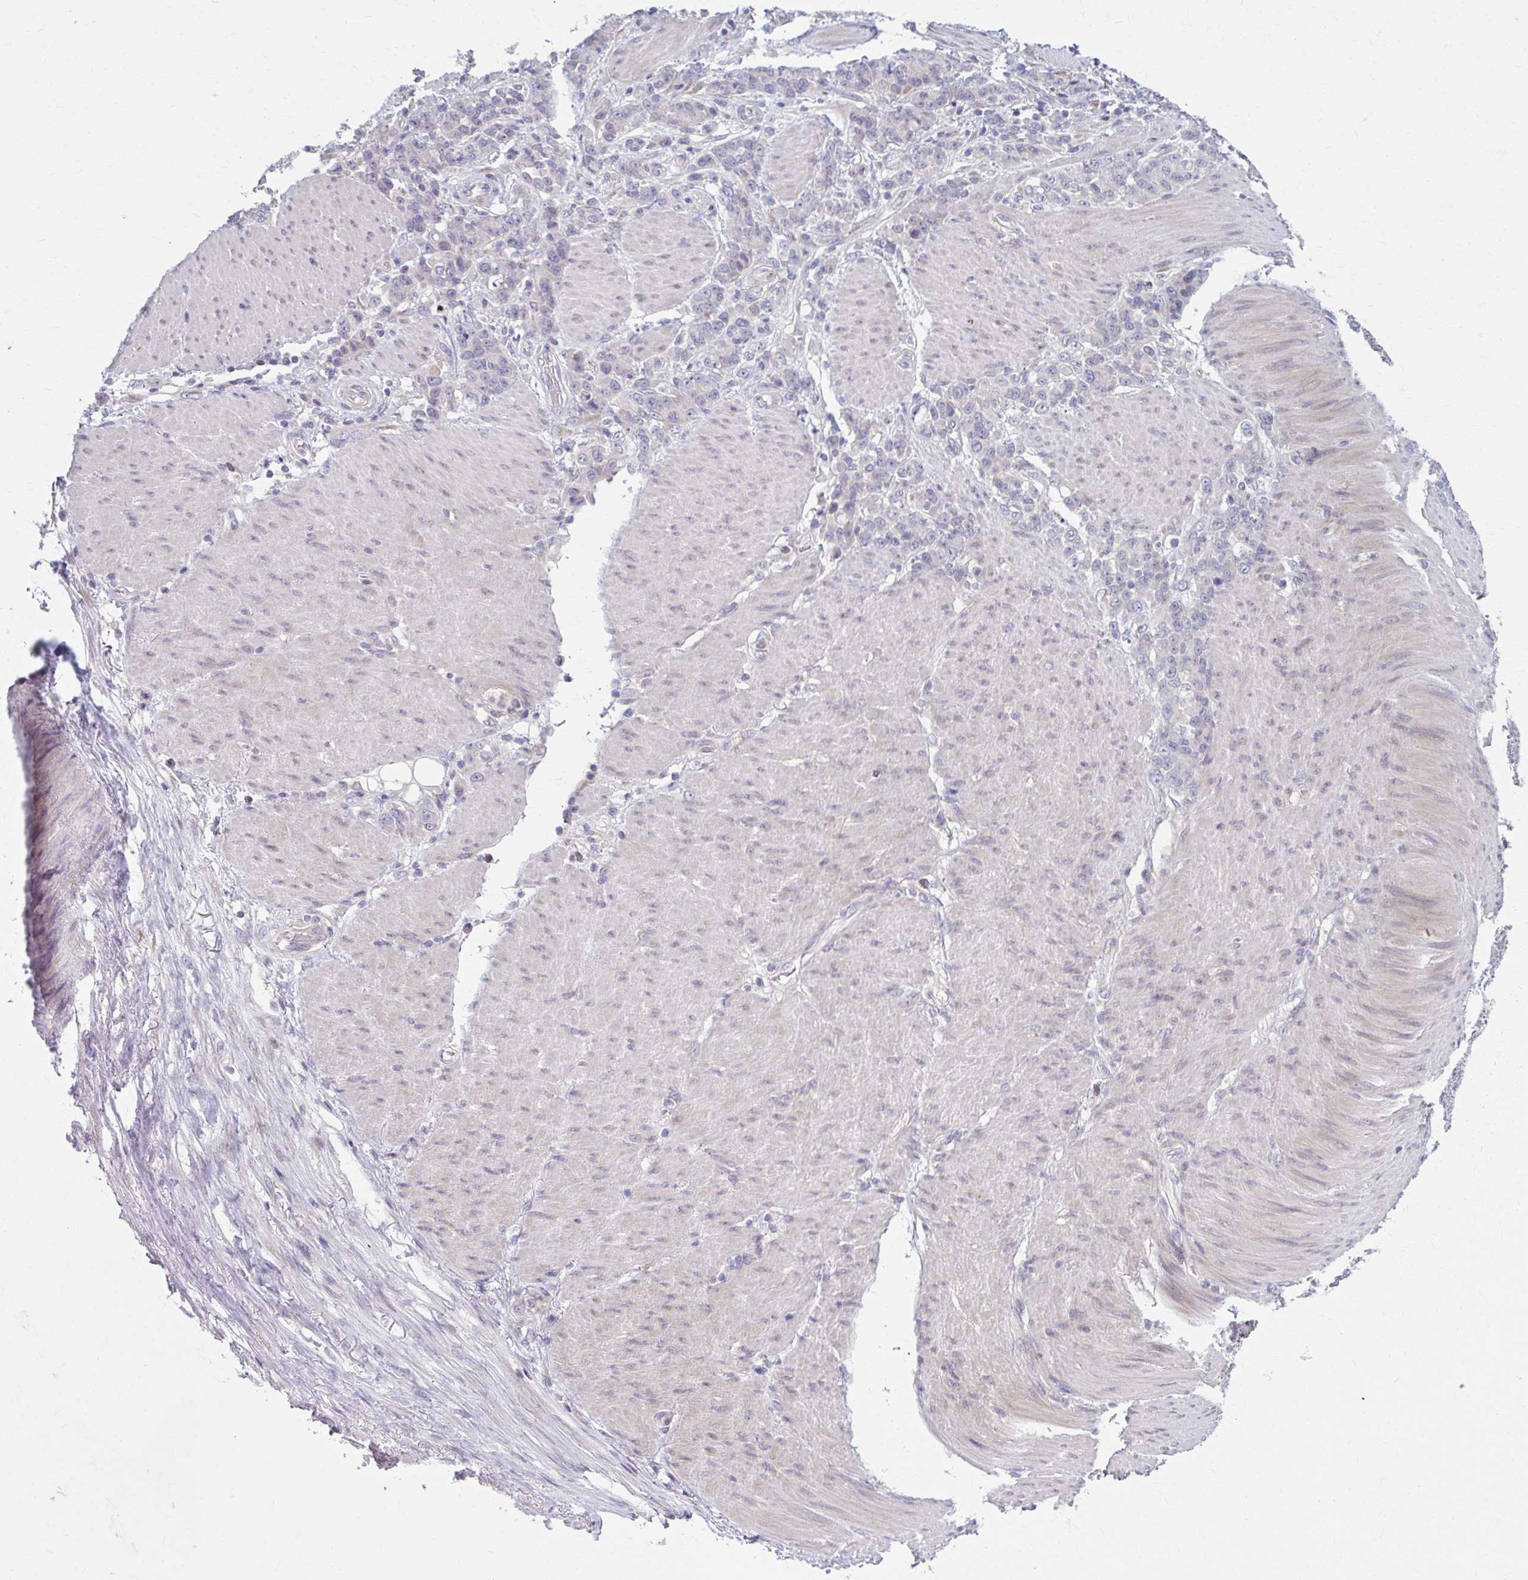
{"staining": {"intensity": "negative", "quantity": "none", "location": "none"}, "tissue": "stomach cancer", "cell_type": "Tumor cells", "image_type": "cancer", "snomed": [{"axis": "morphology", "description": "Adenocarcinoma, NOS"}, {"axis": "topography", "description": "Stomach"}], "caption": "IHC photomicrograph of stomach cancer stained for a protein (brown), which shows no staining in tumor cells.", "gene": "CHST3", "patient": {"sex": "female", "age": 79}}